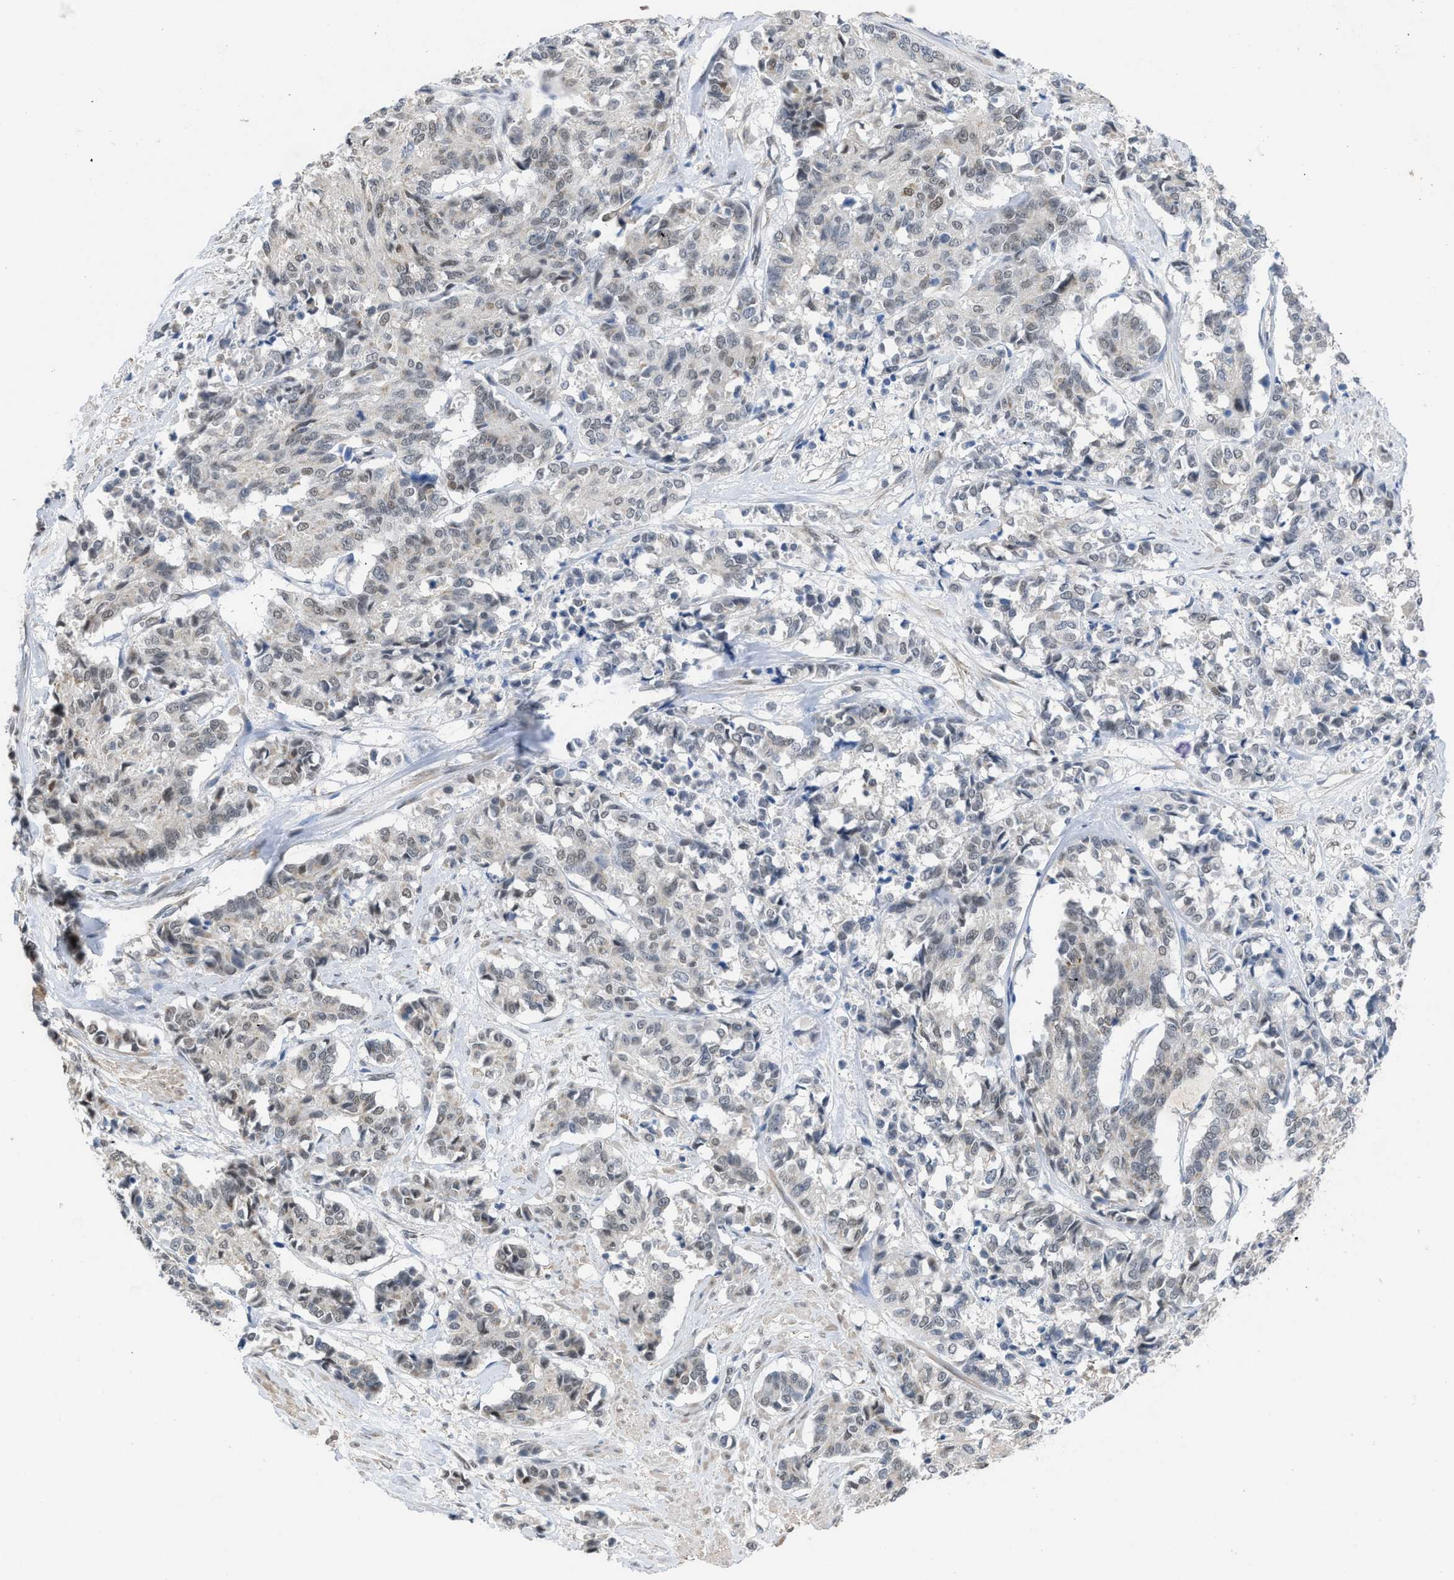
{"staining": {"intensity": "weak", "quantity": "25%-75%", "location": "nuclear"}, "tissue": "cervical cancer", "cell_type": "Tumor cells", "image_type": "cancer", "snomed": [{"axis": "morphology", "description": "Squamous cell carcinoma, NOS"}, {"axis": "topography", "description": "Cervix"}], "caption": "Immunohistochemical staining of squamous cell carcinoma (cervical) reveals low levels of weak nuclear staining in approximately 25%-75% of tumor cells.", "gene": "TERF2IP", "patient": {"sex": "female", "age": 35}}